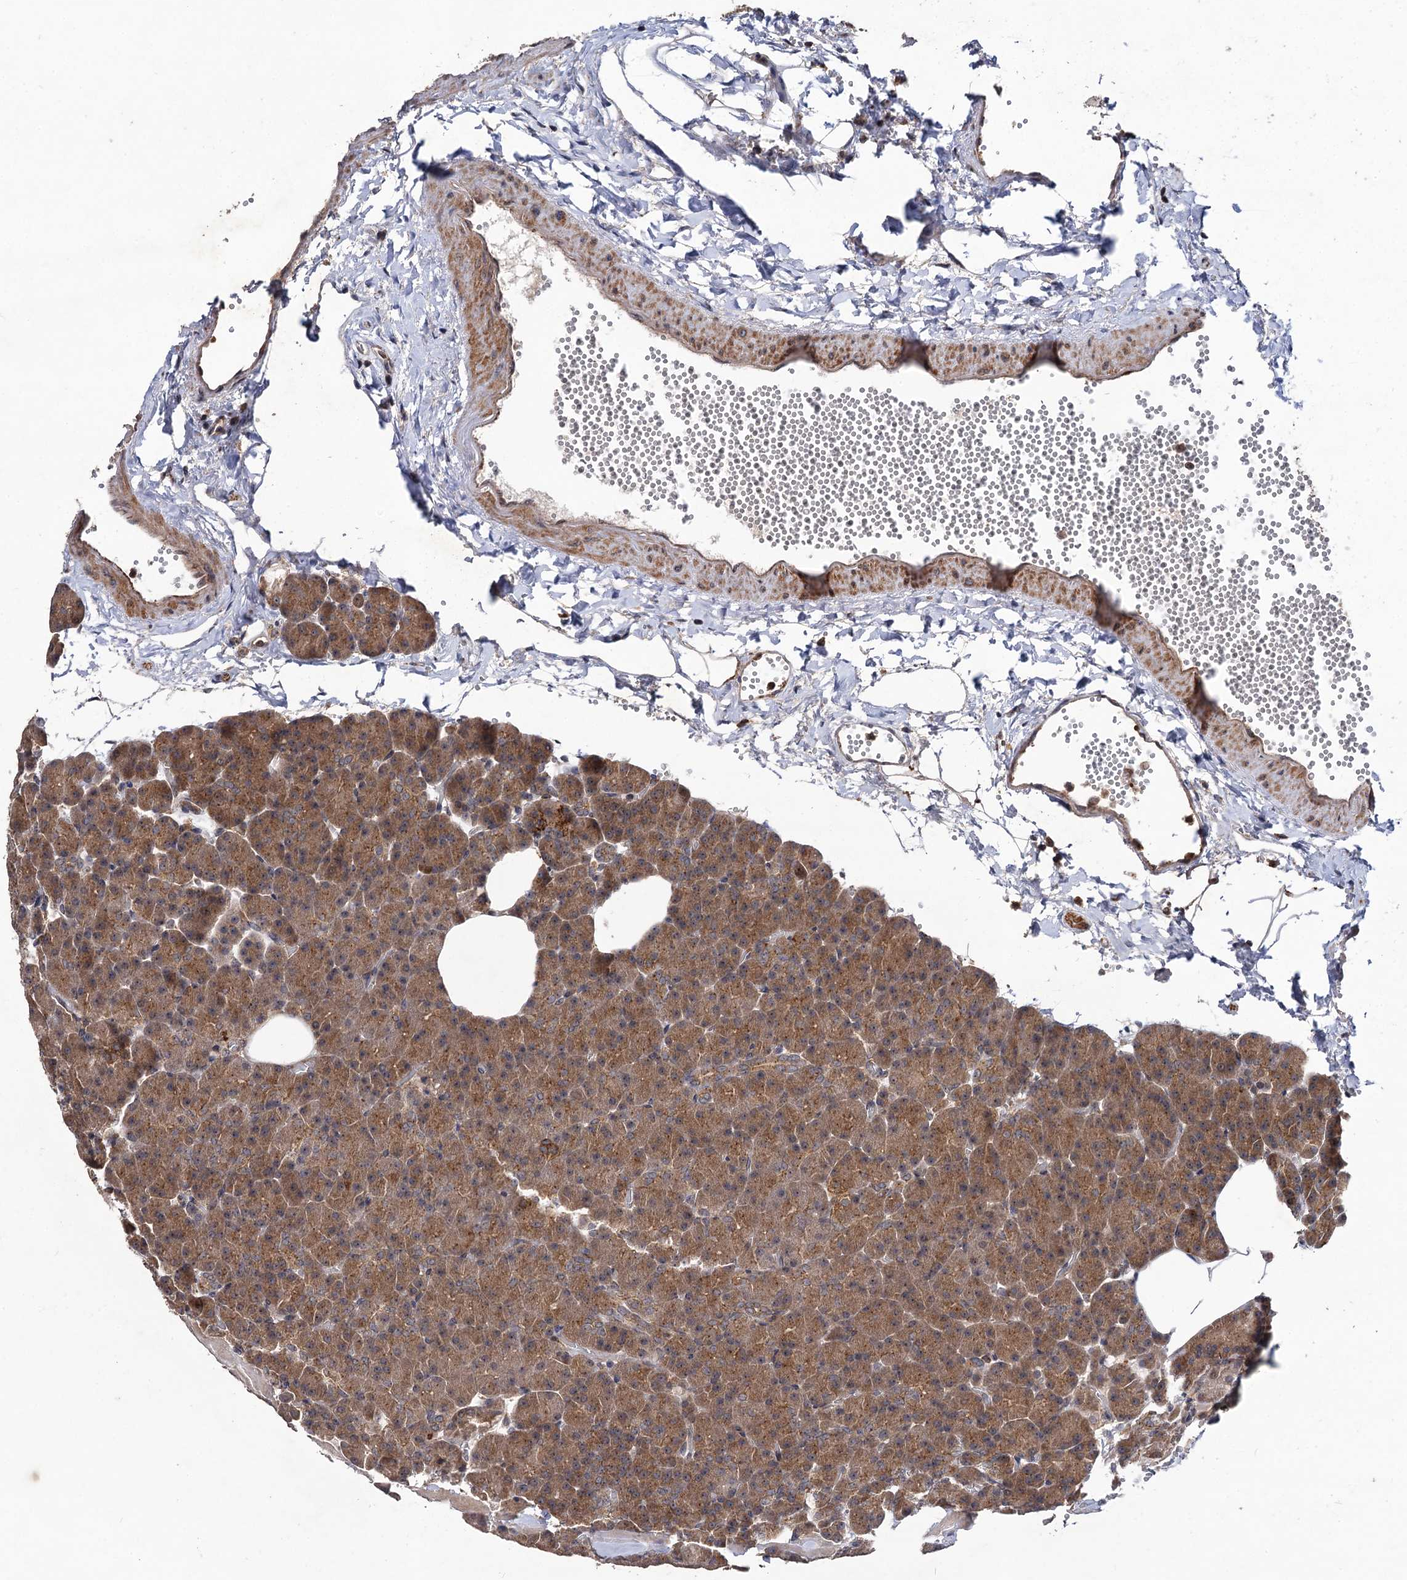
{"staining": {"intensity": "moderate", "quantity": ">75%", "location": "cytoplasmic/membranous"}, "tissue": "pancreas", "cell_type": "Exocrine glandular cells", "image_type": "normal", "snomed": [{"axis": "morphology", "description": "Normal tissue, NOS"}, {"axis": "morphology", "description": "Carcinoid, malignant, NOS"}, {"axis": "topography", "description": "Pancreas"}], "caption": "Protein analysis of unremarkable pancreas reveals moderate cytoplasmic/membranous positivity in approximately >75% of exocrine glandular cells. The protein of interest is shown in brown color, while the nuclei are stained blue.", "gene": "KXD1", "patient": {"sex": "female", "age": 35}}